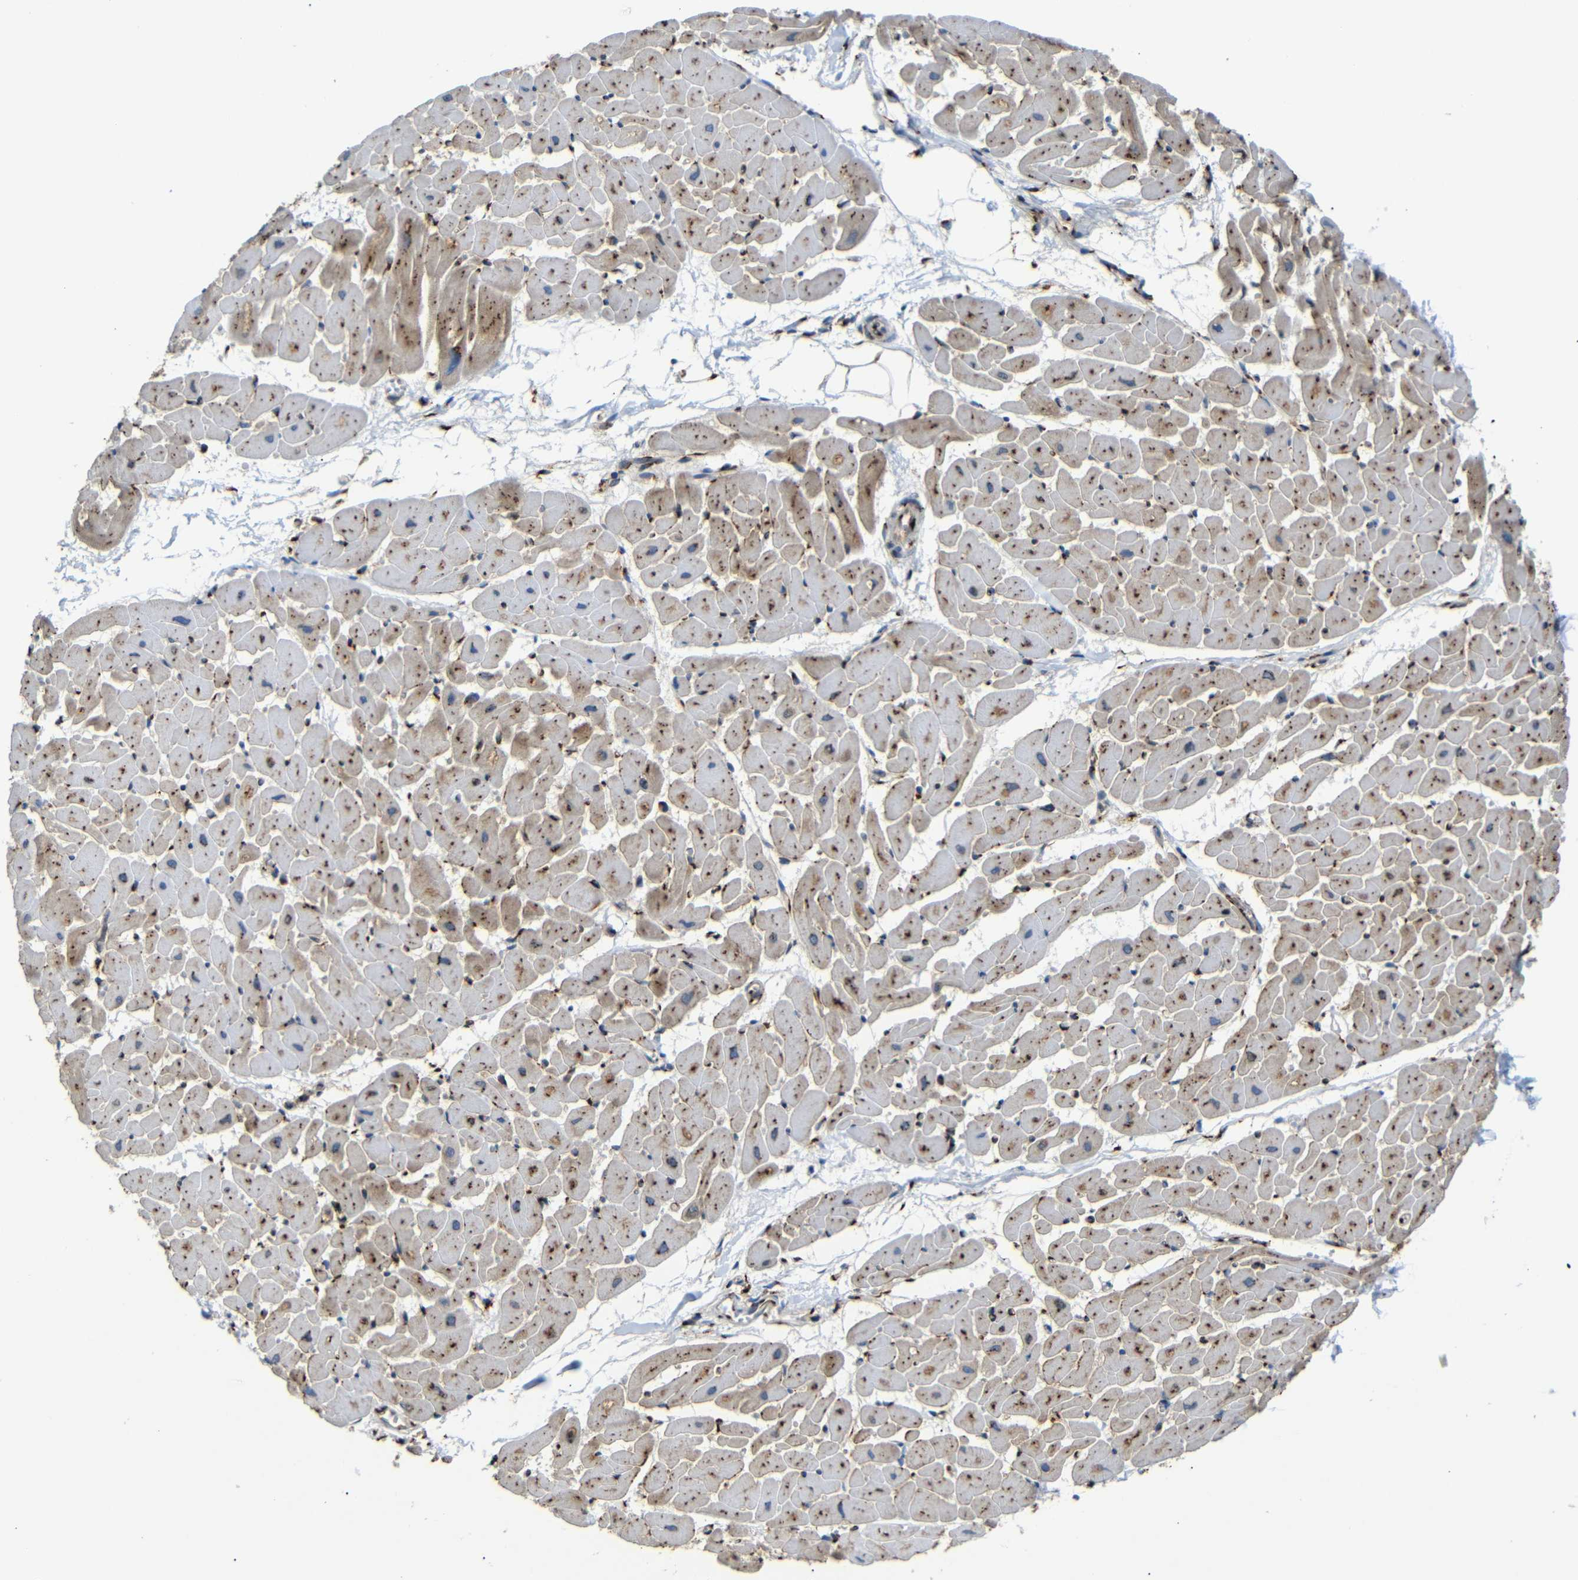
{"staining": {"intensity": "strong", "quantity": ">75%", "location": "cytoplasmic/membranous"}, "tissue": "heart muscle", "cell_type": "Cardiomyocytes", "image_type": "normal", "snomed": [{"axis": "morphology", "description": "Normal tissue, NOS"}, {"axis": "topography", "description": "Heart"}], "caption": "Strong cytoplasmic/membranous staining is present in approximately >75% of cardiomyocytes in normal heart muscle.", "gene": "TGOLN2", "patient": {"sex": "female", "age": 19}}